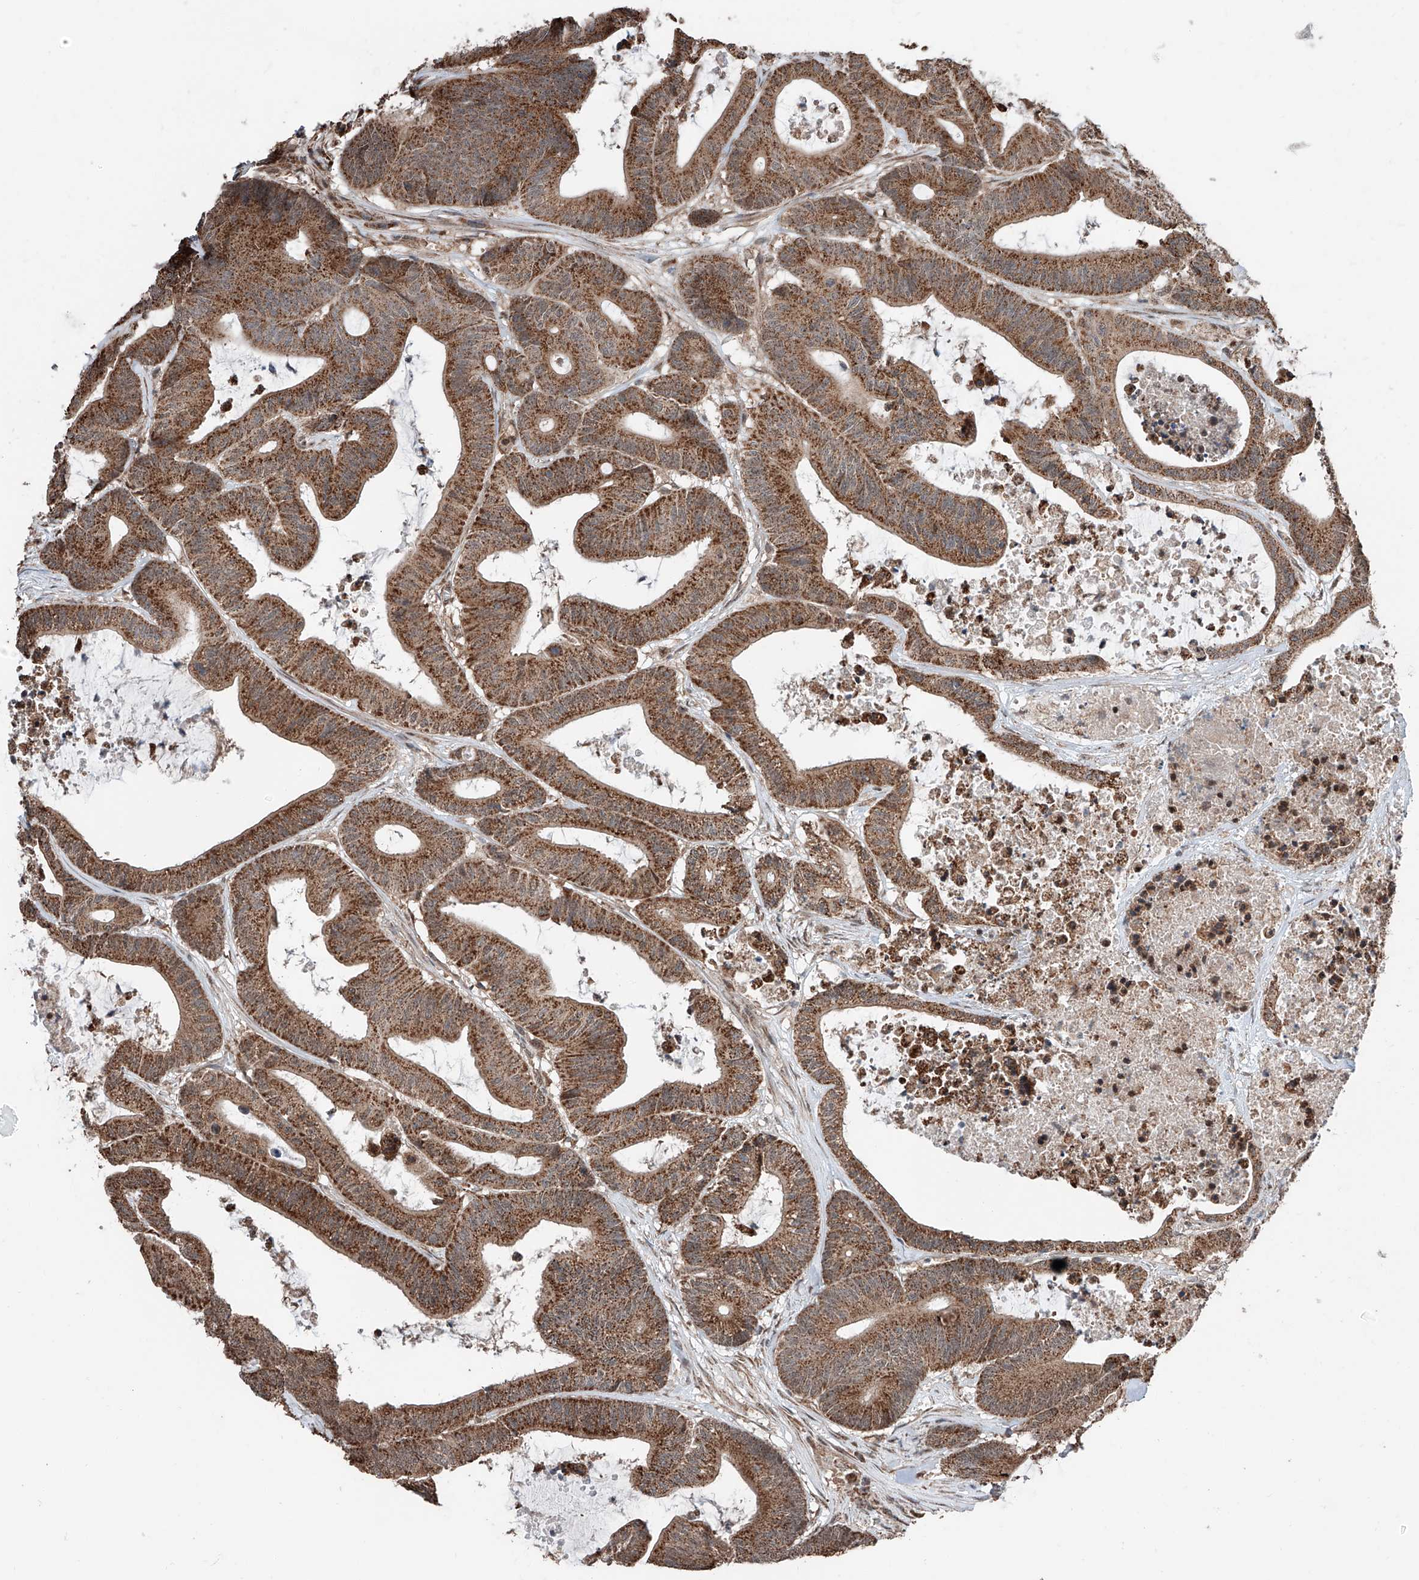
{"staining": {"intensity": "strong", "quantity": ">75%", "location": "cytoplasmic/membranous"}, "tissue": "colorectal cancer", "cell_type": "Tumor cells", "image_type": "cancer", "snomed": [{"axis": "morphology", "description": "Adenocarcinoma, NOS"}, {"axis": "topography", "description": "Colon"}], "caption": "Immunohistochemistry (IHC) (DAB (3,3'-diaminobenzidine)) staining of colorectal cancer (adenocarcinoma) demonstrates strong cytoplasmic/membranous protein positivity in about >75% of tumor cells.", "gene": "ZNF445", "patient": {"sex": "female", "age": 84}}